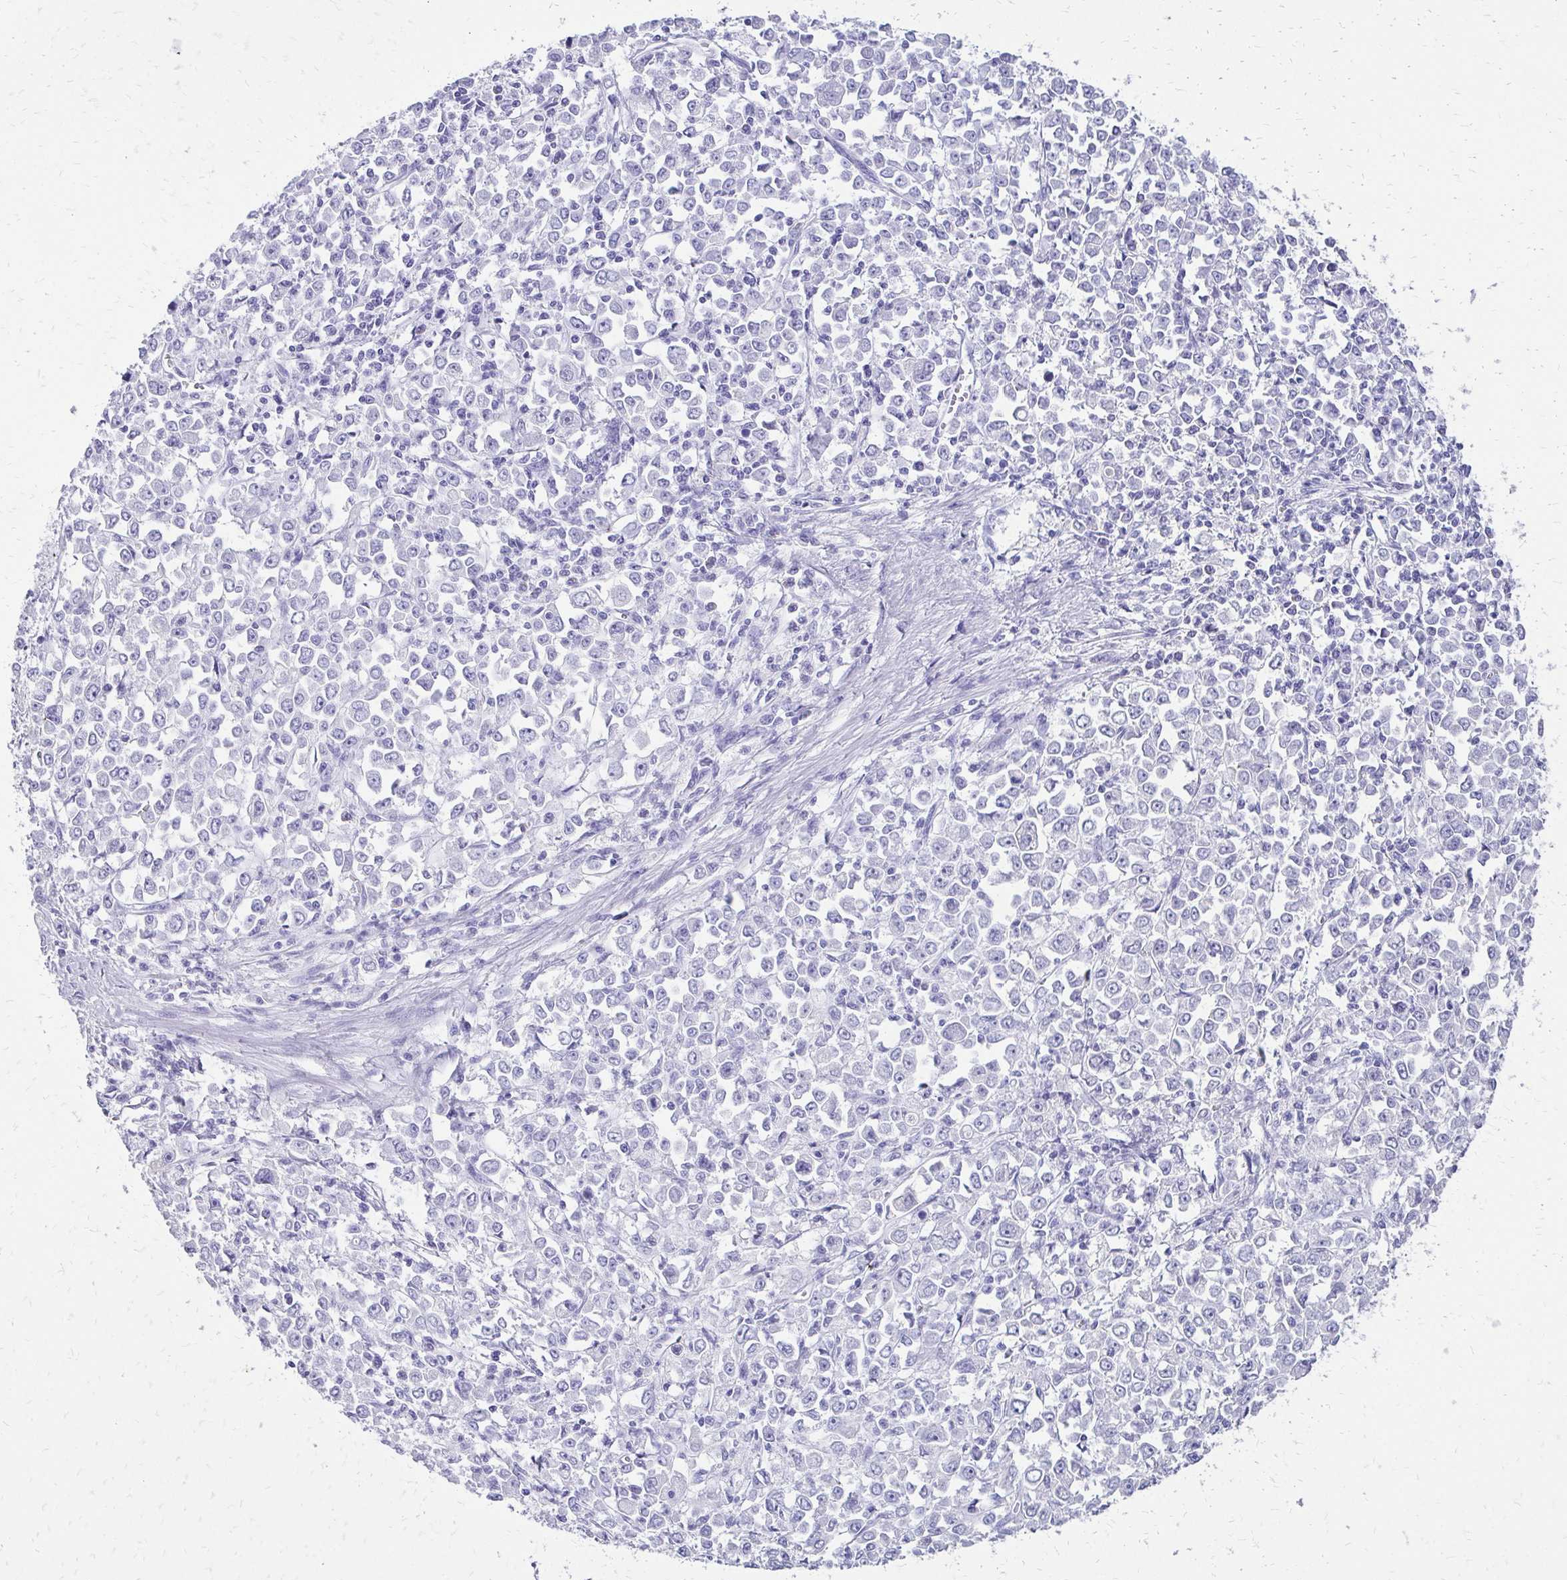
{"staining": {"intensity": "negative", "quantity": "none", "location": "none"}, "tissue": "stomach cancer", "cell_type": "Tumor cells", "image_type": "cancer", "snomed": [{"axis": "morphology", "description": "Adenocarcinoma, NOS"}, {"axis": "topography", "description": "Stomach, upper"}], "caption": "Protein analysis of stomach cancer (adenocarcinoma) demonstrates no significant expression in tumor cells.", "gene": "SLC32A1", "patient": {"sex": "male", "age": 70}}